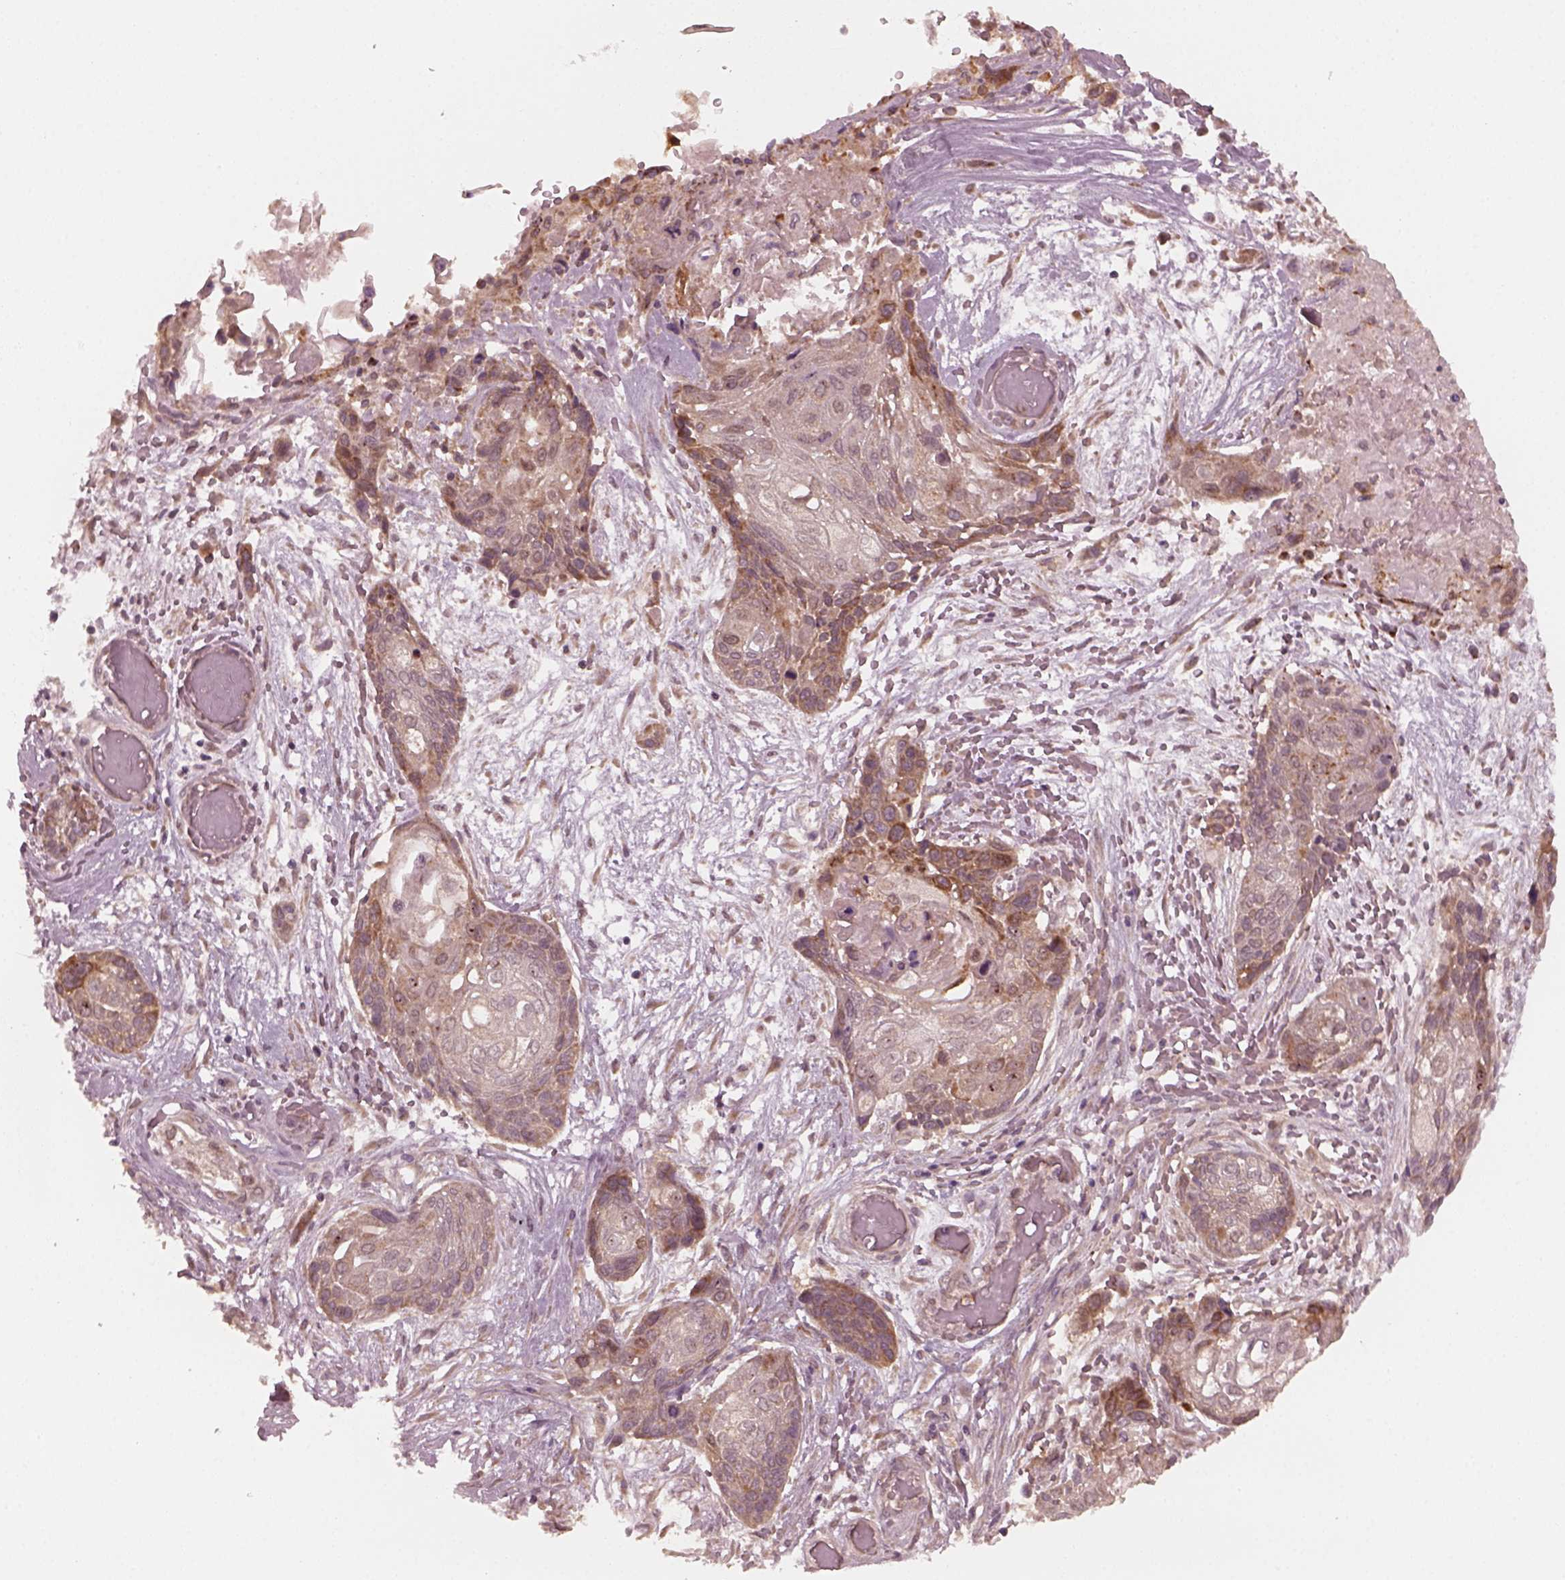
{"staining": {"intensity": "moderate", "quantity": "<25%", "location": "cytoplasmic/membranous"}, "tissue": "lung cancer", "cell_type": "Tumor cells", "image_type": "cancer", "snomed": [{"axis": "morphology", "description": "Squamous cell carcinoma, NOS"}, {"axis": "topography", "description": "Lung"}], "caption": "Moderate cytoplasmic/membranous expression for a protein is seen in approximately <25% of tumor cells of lung cancer (squamous cell carcinoma) using immunohistochemistry.", "gene": "FAF2", "patient": {"sex": "male", "age": 69}}